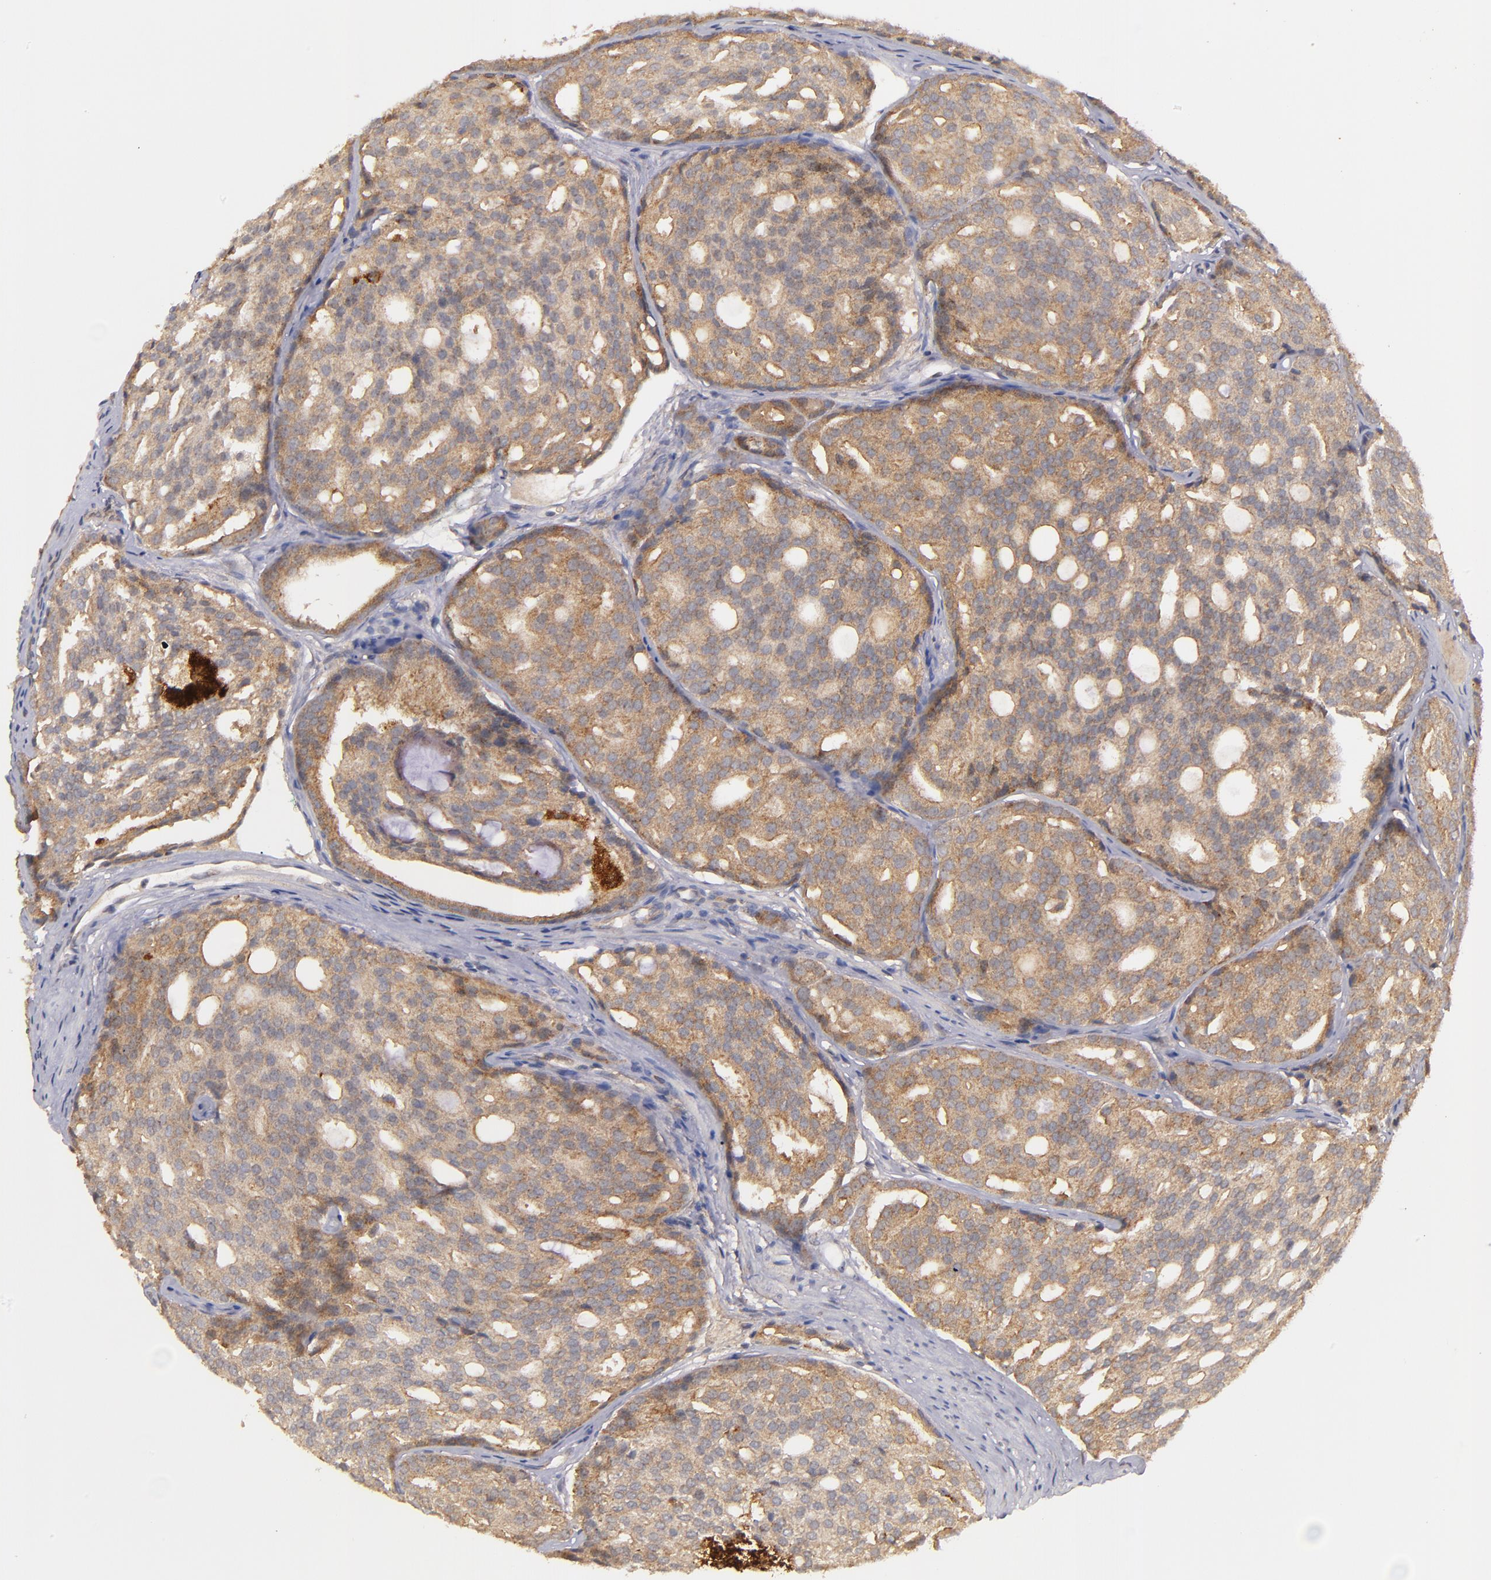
{"staining": {"intensity": "moderate", "quantity": ">75%", "location": "cytoplasmic/membranous"}, "tissue": "prostate cancer", "cell_type": "Tumor cells", "image_type": "cancer", "snomed": [{"axis": "morphology", "description": "Adenocarcinoma, High grade"}, {"axis": "topography", "description": "Prostate"}], "caption": "Adenocarcinoma (high-grade) (prostate) stained for a protein (brown) exhibits moderate cytoplasmic/membranous positive positivity in approximately >75% of tumor cells.", "gene": "ZFYVE1", "patient": {"sex": "male", "age": 64}}